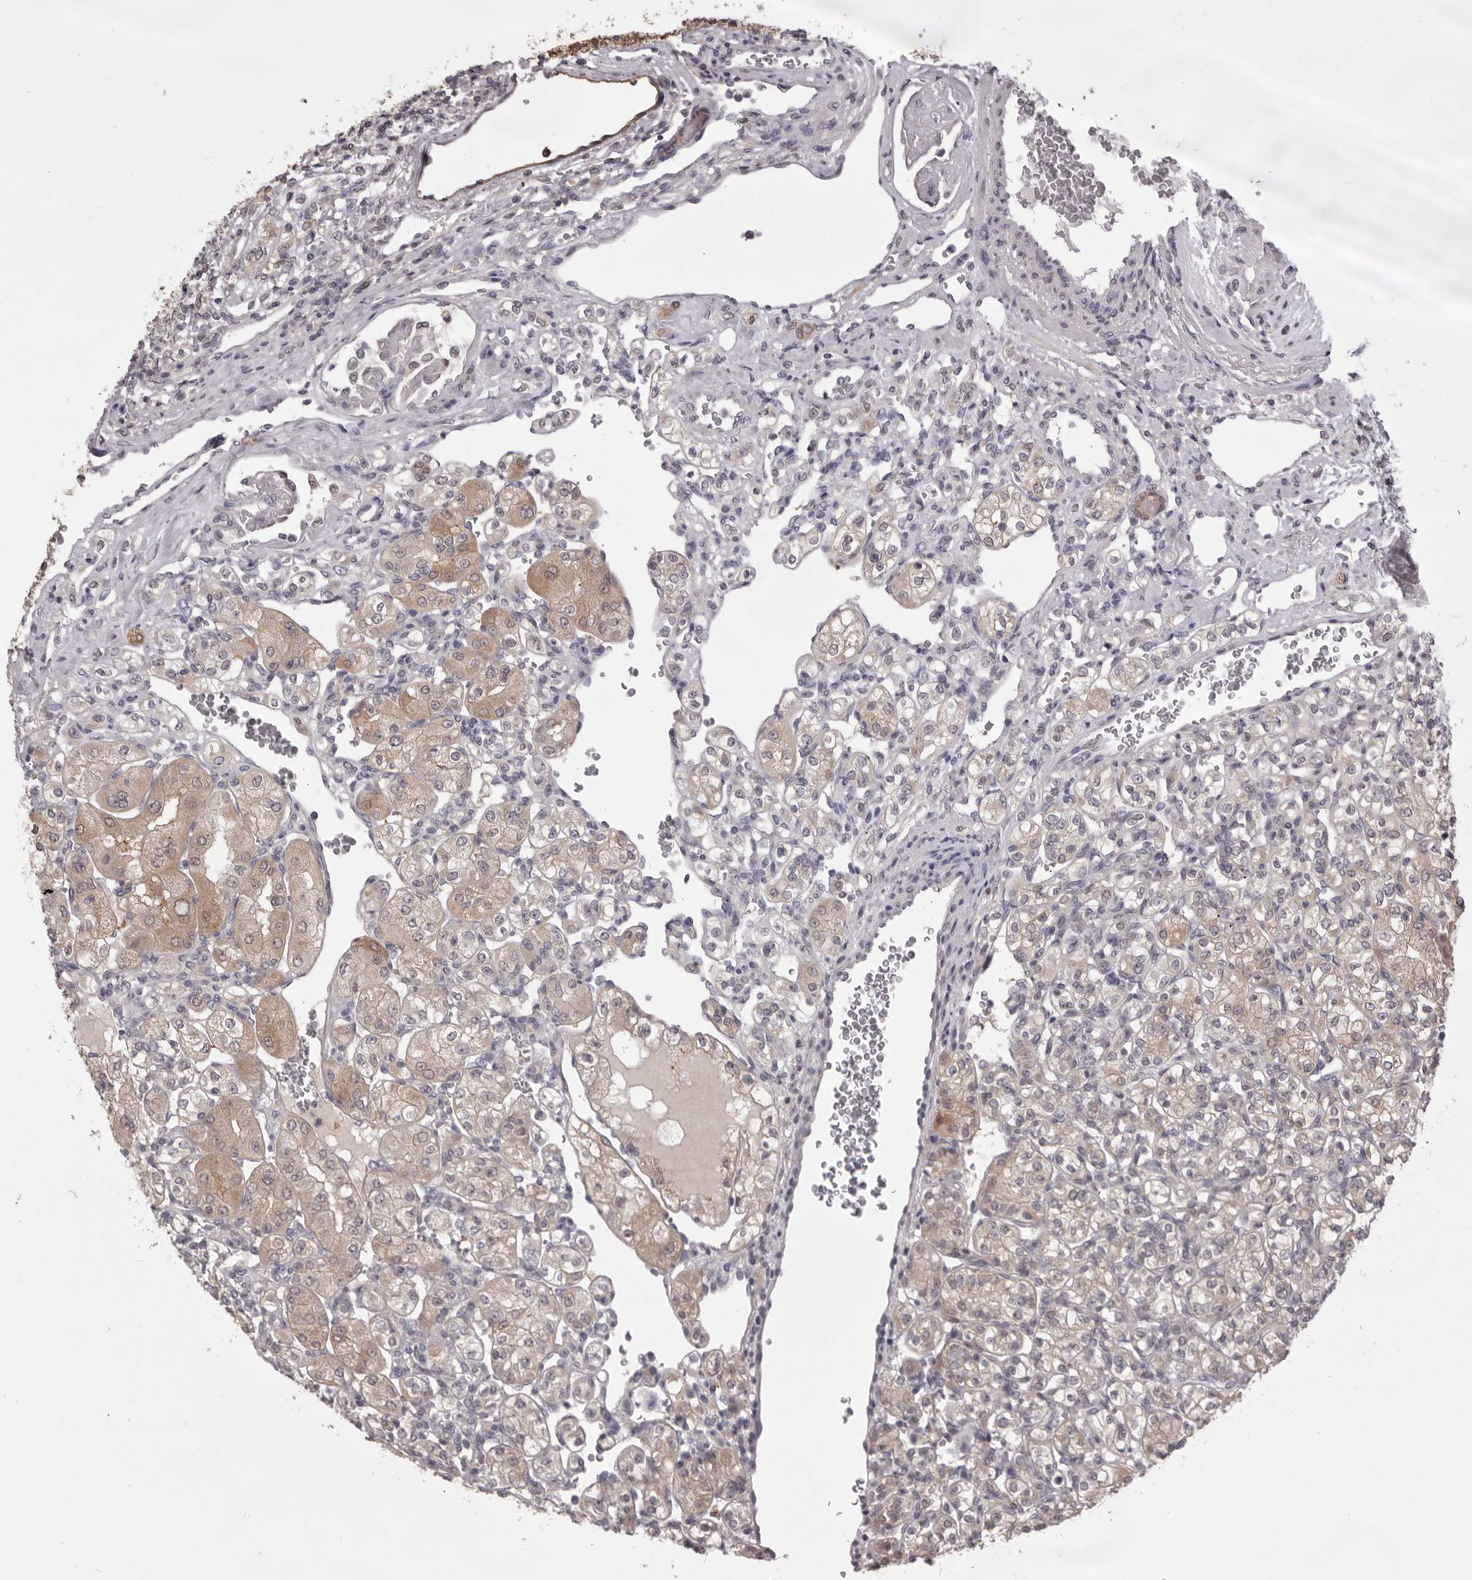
{"staining": {"intensity": "moderate", "quantity": "25%-75%", "location": "cytoplasmic/membranous"}, "tissue": "renal cancer", "cell_type": "Tumor cells", "image_type": "cancer", "snomed": [{"axis": "morphology", "description": "Adenocarcinoma, NOS"}, {"axis": "topography", "description": "Kidney"}], "caption": "An image showing moderate cytoplasmic/membranous expression in approximately 25%-75% of tumor cells in adenocarcinoma (renal), as visualized by brown immunohistochemical staining.", "gene": "MDH1", "patient": {"sex": "male", "age": 77}}